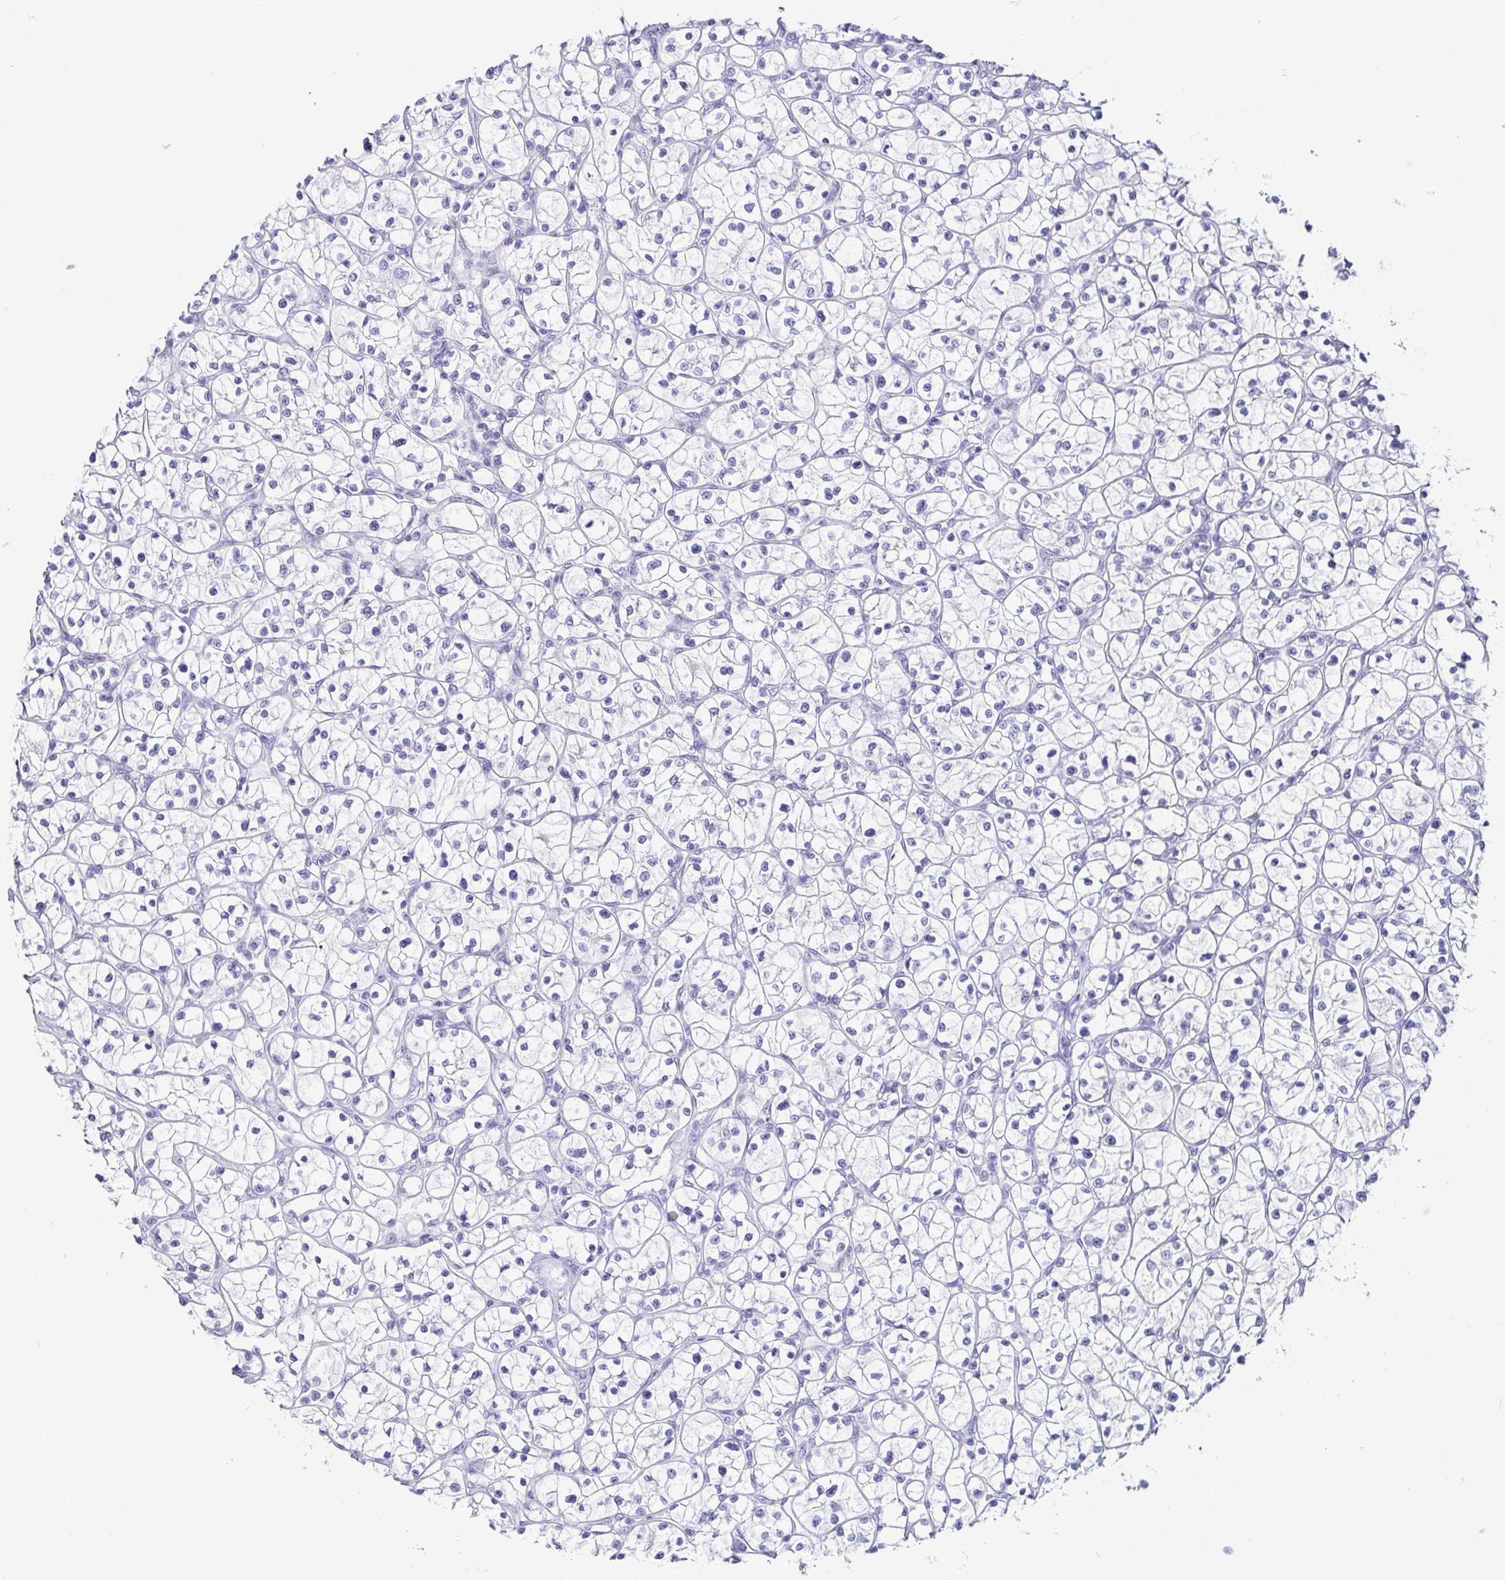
{"staining": {"intensity": "negative", "quantity": "none", "location": "none"}, "tissue": "renal cancer", "cell_type": "Tumor cells", "image_type": "cancer", "snomed": [{"axis": "morphology", "description": "Adenocarcinoma, NOS"}, {"axis": "topography", "description": "Kidney"}], "caption": "IHC histopathology image of neoplastic tissue: human adenocarcinoma (renal) stained with DAB (3,3'-diaminobenzidine) reveals no significant protein positivity in tumor cells.", "gene": "CD164L2", "patient": {"sex": "female", "age": 64}}